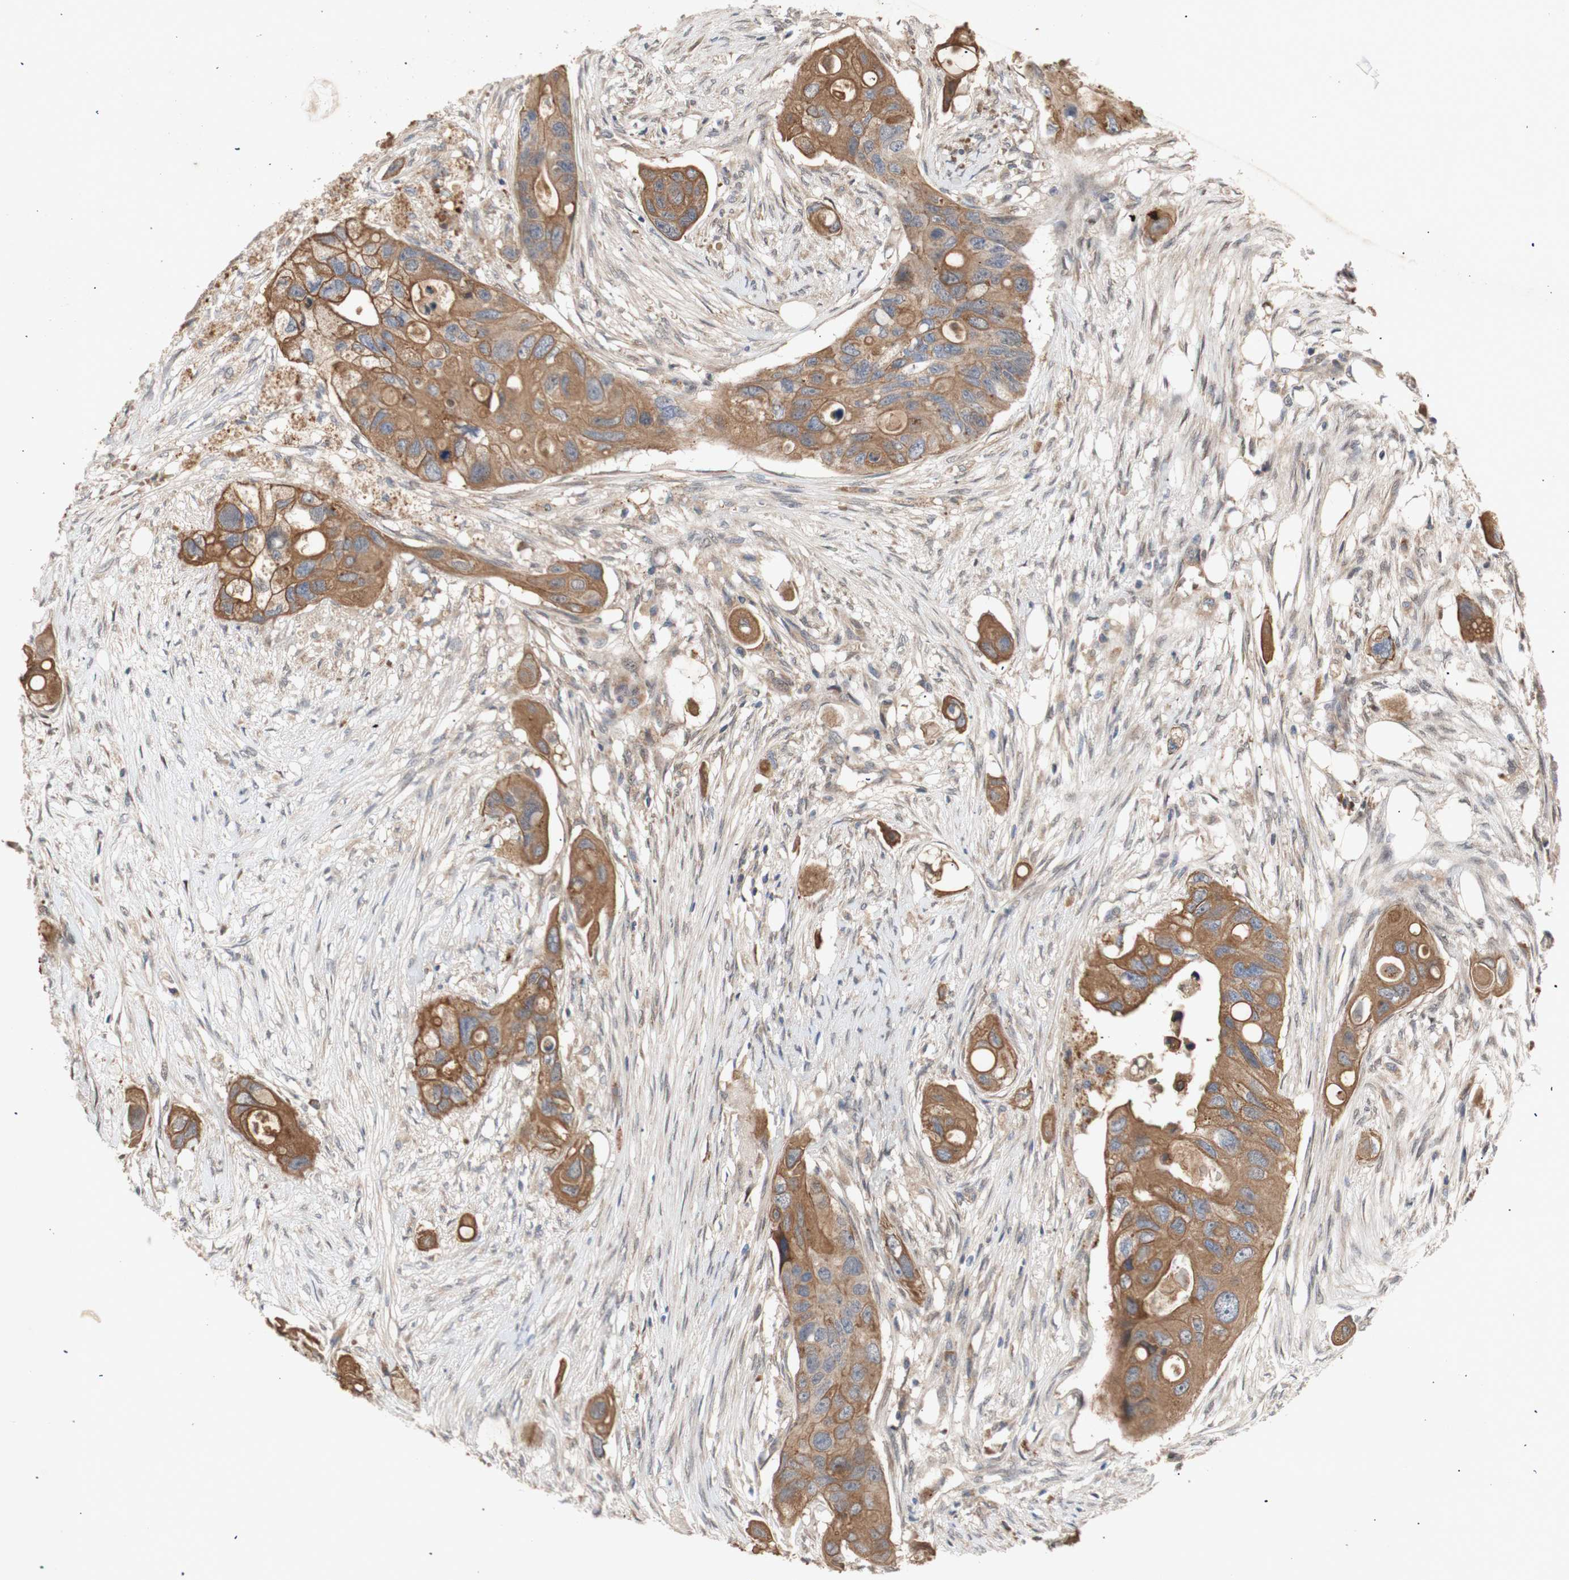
{"staining": {"intensity": "moderate", "quantity": ">75%", "location": "cytoplasmic/membranous"}, "tissue": "colorectal cancer", "cell_type": "Tumor cells", "image_type": "cancer", "snomed": [{"axis": "morphology", "description": "Adenocarcinoma, NOS"}, {"axis": "topography", "description": "Colon"}], "caption": "Brown immunohistochemical staining in colorectal cancer shows moderate cytoplasmic/membranous staining in about >75% of tumor cells.", "gene": "PKN1", "patient": {"sex": "female", "age": 57}}